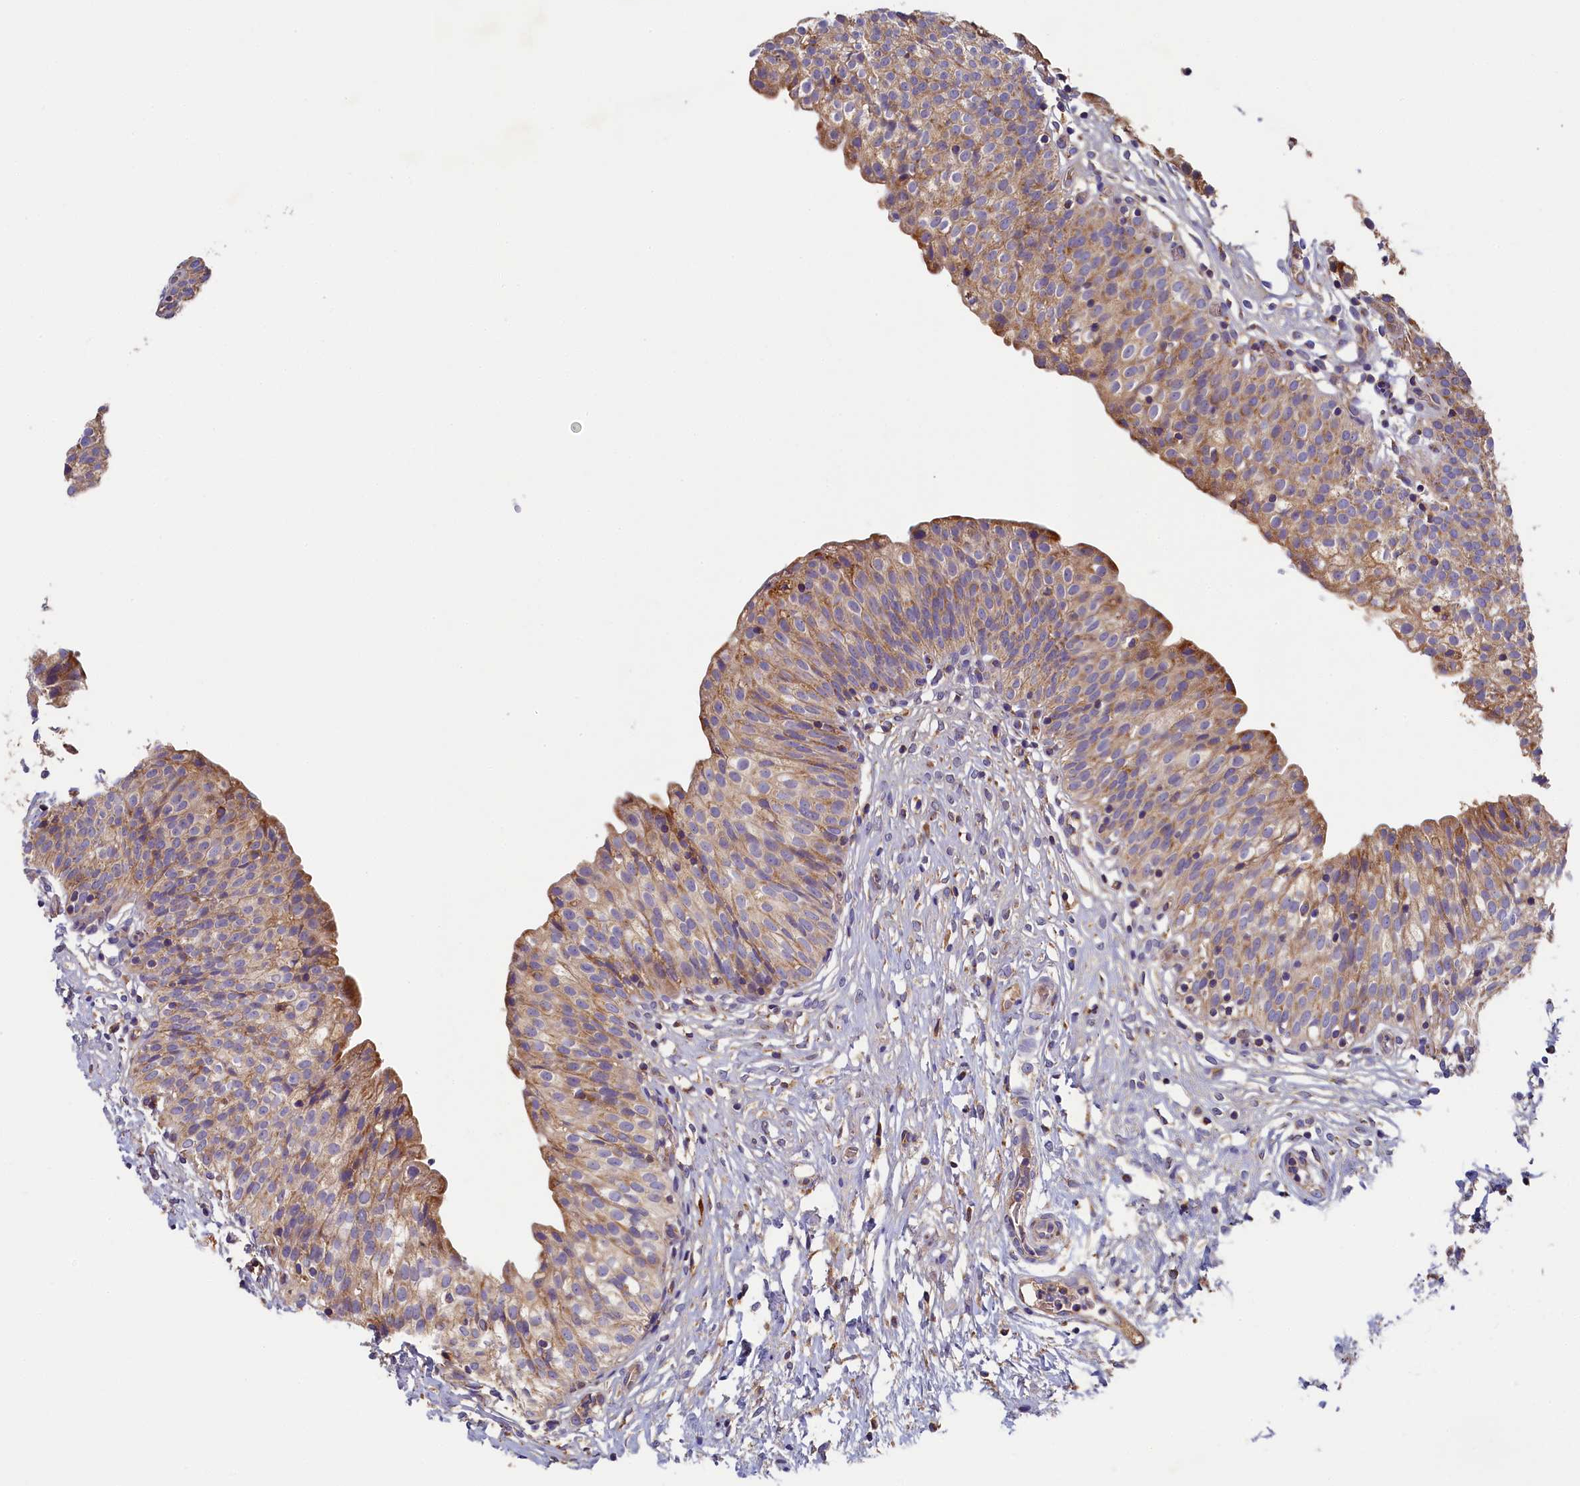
{"staining": {"intensity": "moderate", "quantity": ">75%", "location": "cytoplasmic/membranous"}, "tissue": "urinary bladder", "cell_type": "Urothelial cells", "image_type": "normal", "snomed": [{"axis": "morphology", "description": "Normal tissue, NOS"}, {"axis": "topography", "description": "Urinary bladder"}], "caption": "This micrograph displays immunohistochemistry staining of normal human urinary bladder, with medium moderate cytoplasmic/membranous positivity in about >75% of urothelial cells.", "gene": "SEC31B", "patient": {"sex": "male", "age": 55}}